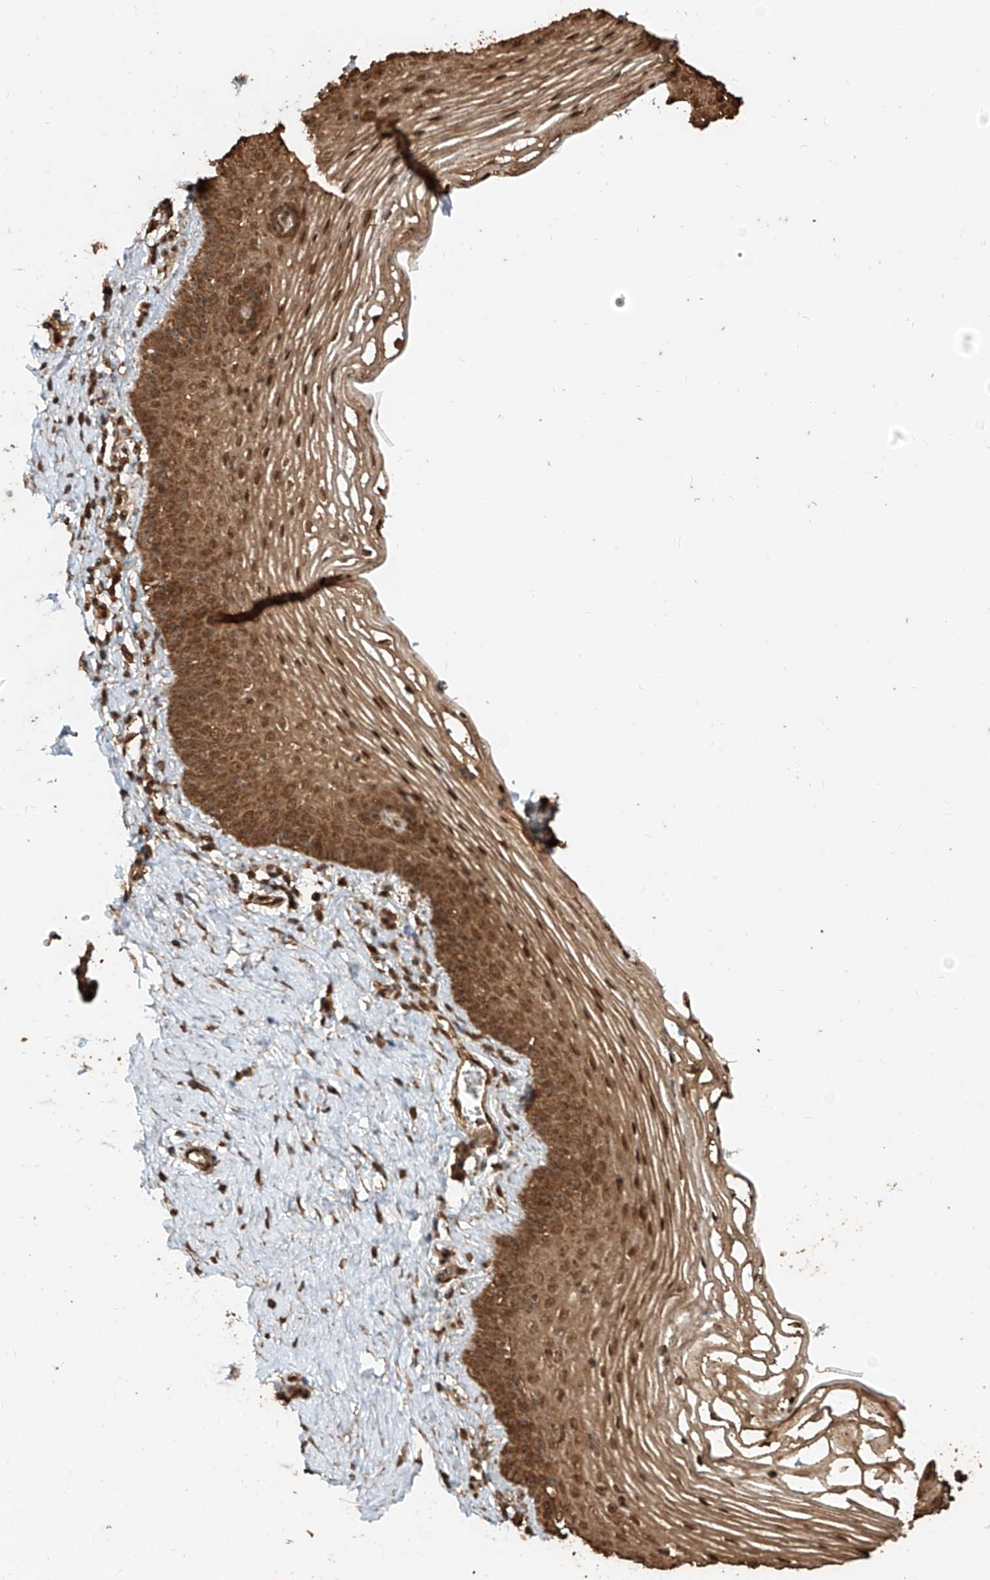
{"staining": {"intensity": "moderate", "quantity": ">75%", "location": "cytoplasmic/membranous,nuclear"}, "tissue": "vagina", "cell_type": "Squamous epithelial cells", "image_type": "normal", "snomed": [{"axis": "morphology", "description": "Normal tissue, NOS"}, {"axis": "topography", "description": "Vagina"}], "caption": "An image of vagina stained for a protein displays moderate cytoplasmic/membranous,nuclear brown staining in squamous epithelial cells. (brown staining indicates protein expression, while blue staining denotes nuclei).", "gene": "ZNF660", "patient": {"sex": "female", "age": 32}}